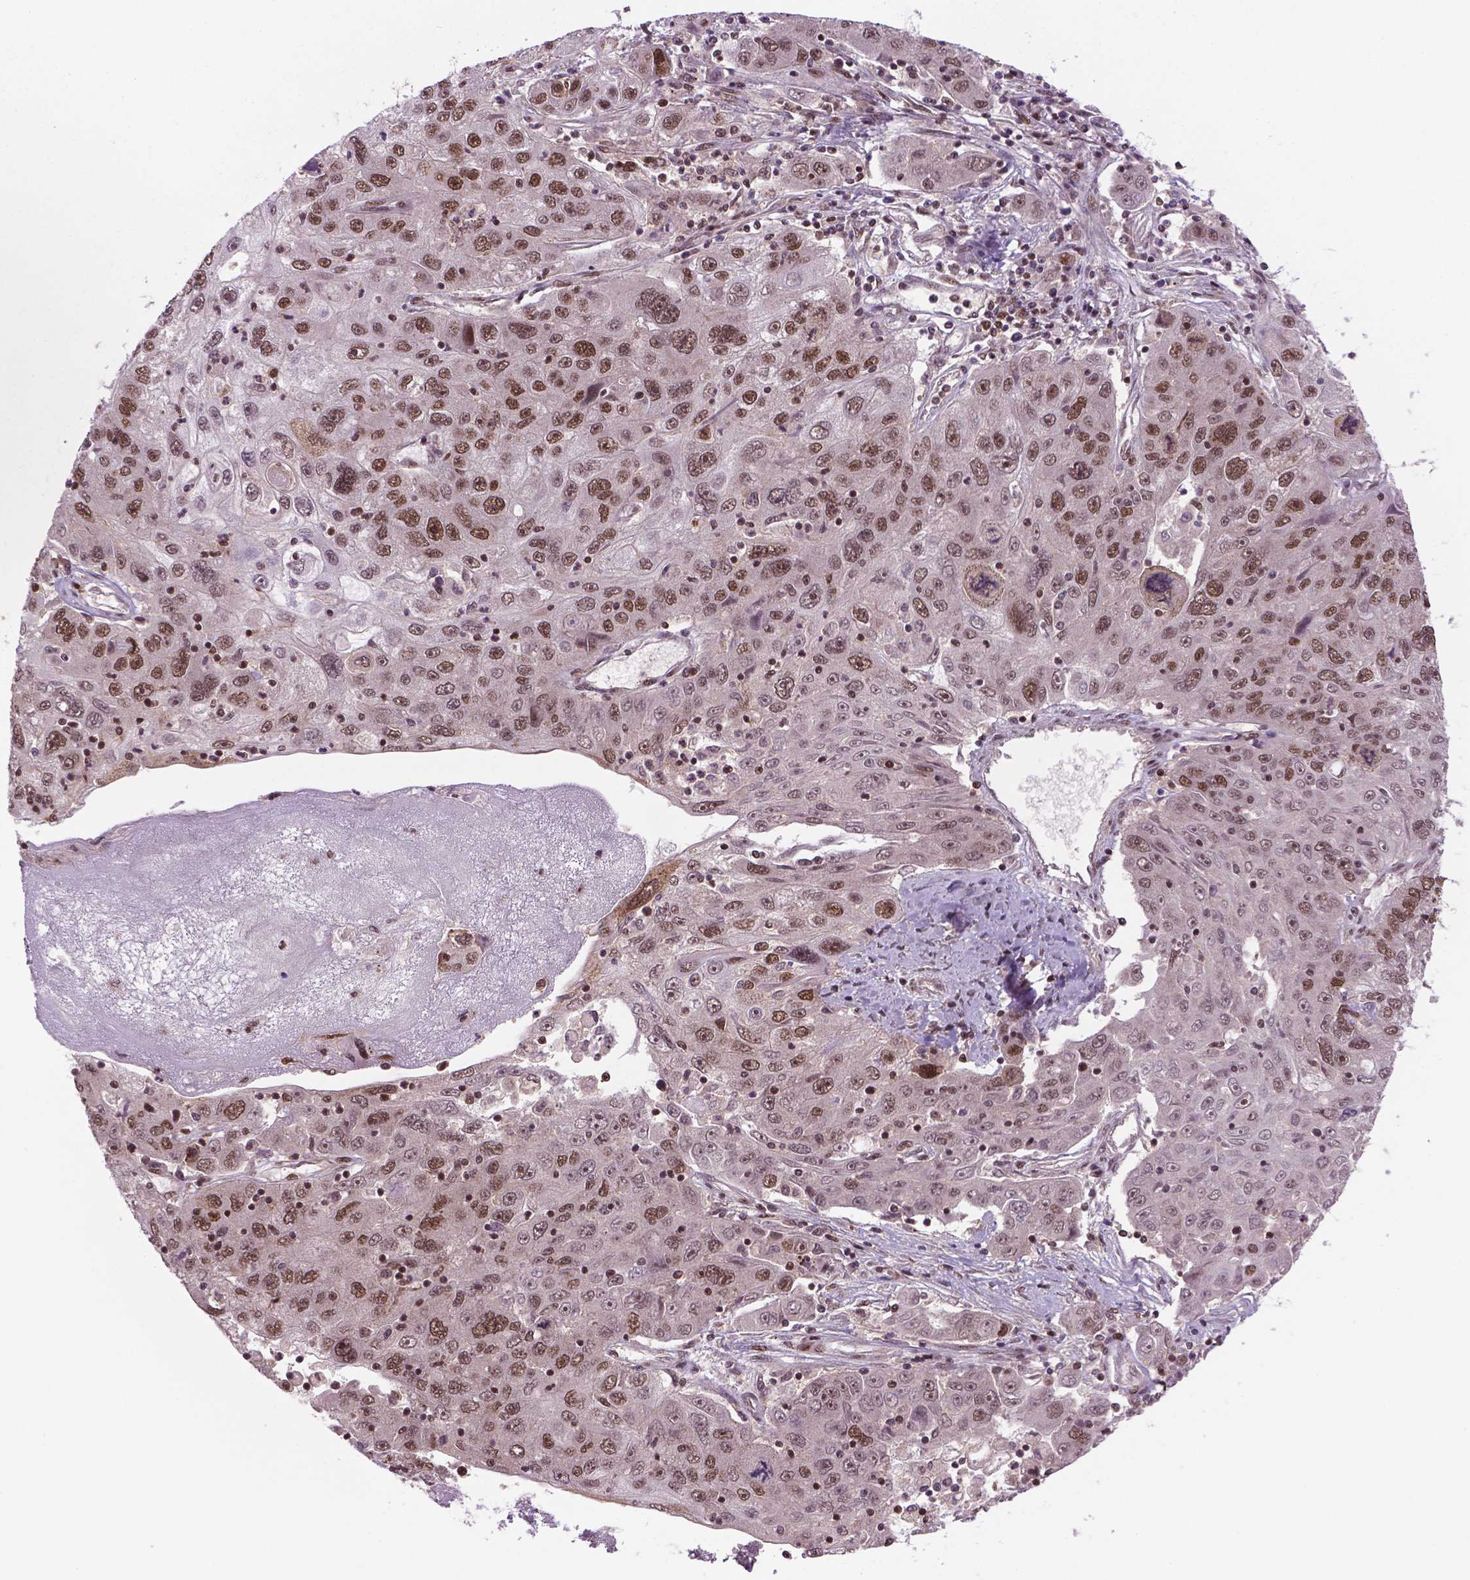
{"staining": {"intensity": "moderate", "quantity": ">75%", "location": "nuclear"}, "tissue": "stomach cancer", "cell_type": "Tumor cells", "image_type": "cancer", "snomed": [{"axis": "morphology", "description": "Adenocarcinoma, NOS"}, {"axis": "topography", "description": "Stomach"}], "caption": "The histopathology image exhibits immunohistochemical staining of stomach cancer (adenocarcinoma). There is moderate nuclear positivity is seen in approximately >75% of tumor cells.", "gene": "SIRT6", "patient": {"sex": "male", "age": 56}}